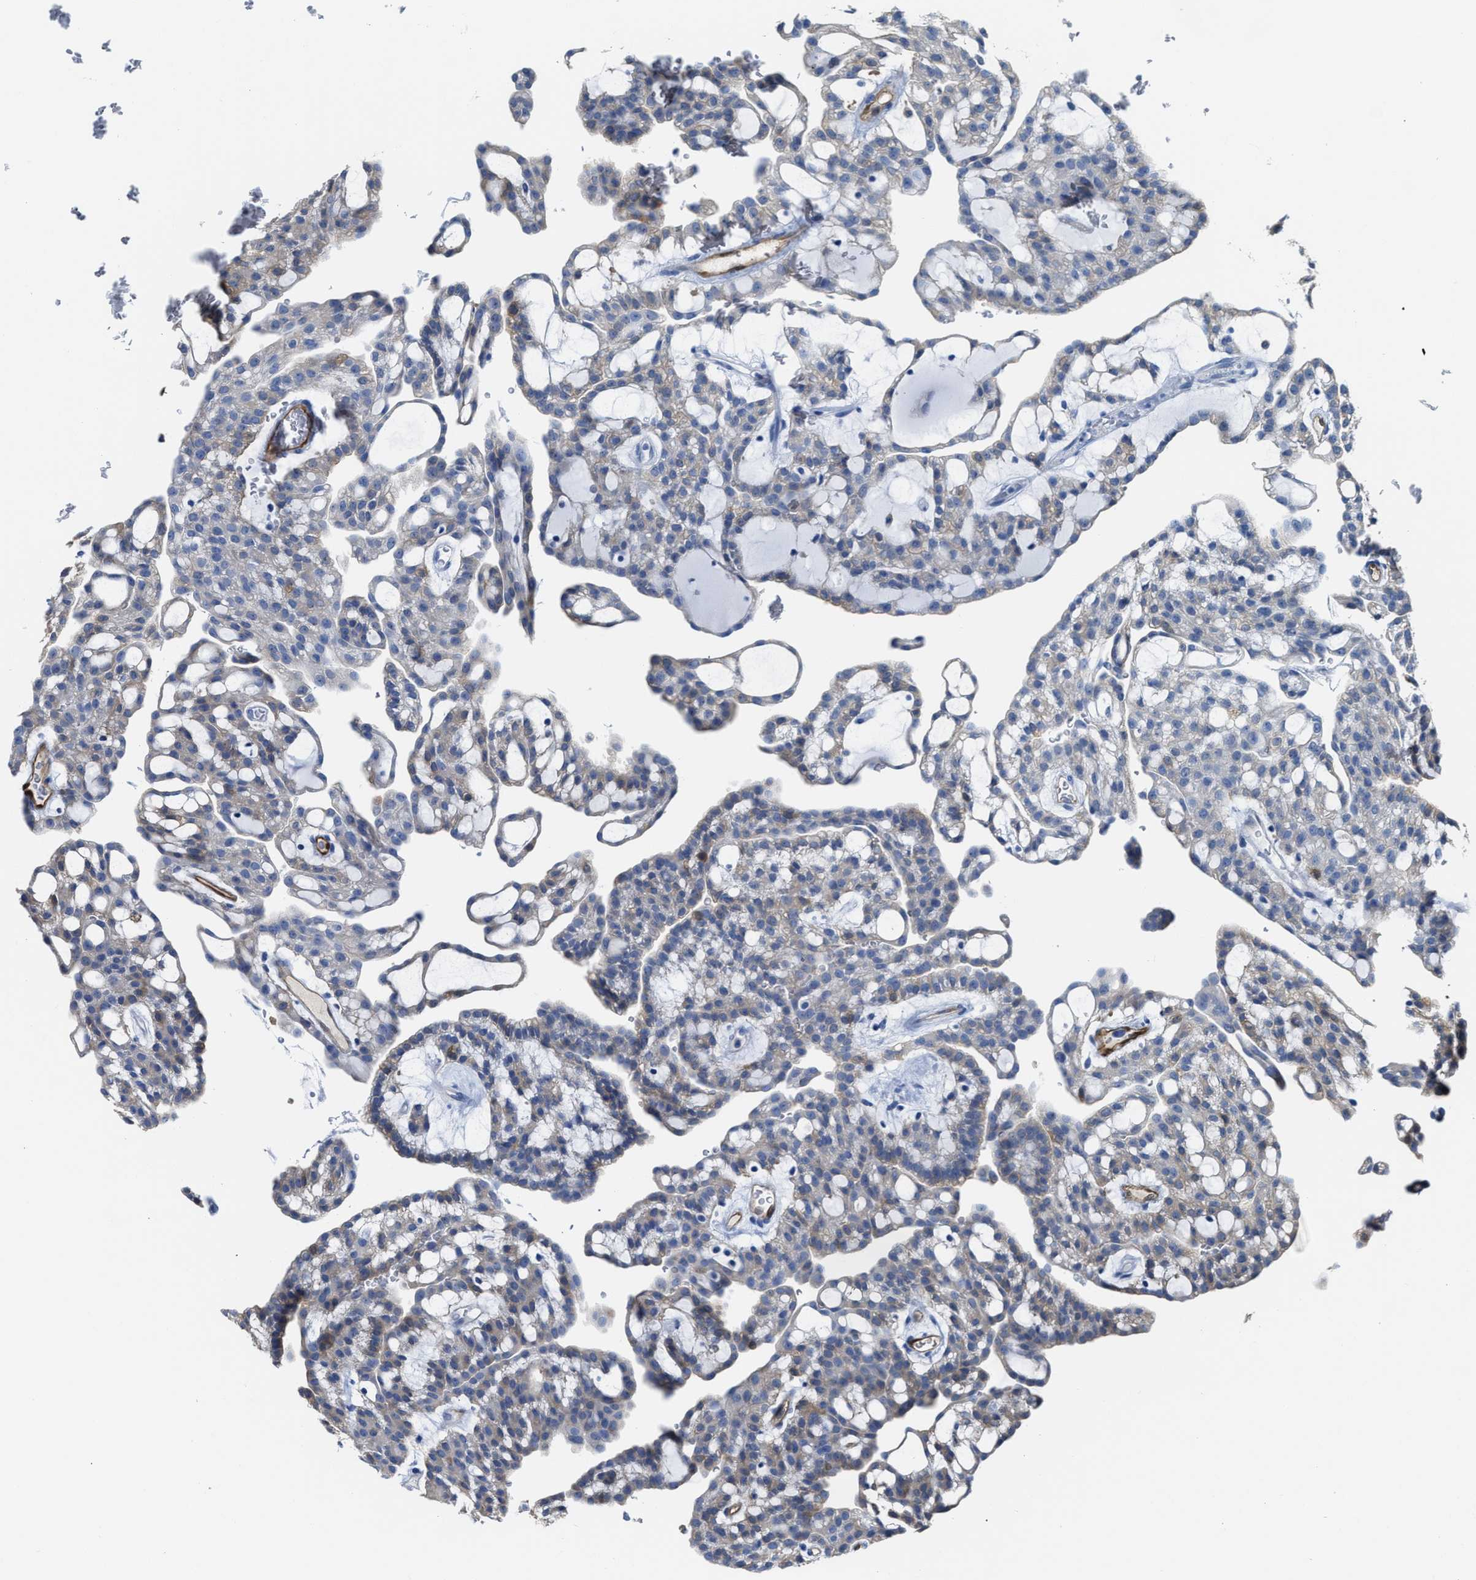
{"staining": {"intensity": "weak", "quantity": "<25%", "location": "cytoplasmic/membranous"}, "tissue": "renal cancer", "cell_type": "Tumor cells", "image_type": "cancer", "snomed": [{"axis": "morphology", "description": "Adenocarcinoma, NOS"}, {"axis": "topography", "description": "Kidney"}], "caption": "Photomicrograph shows no protein expression in tumor cells of renal cancer tissue. (DAB immunohistochemistry with hematoxylin counter stain).", "gene": "ASS1", "patient": {"sex": "male", "age": 63}}